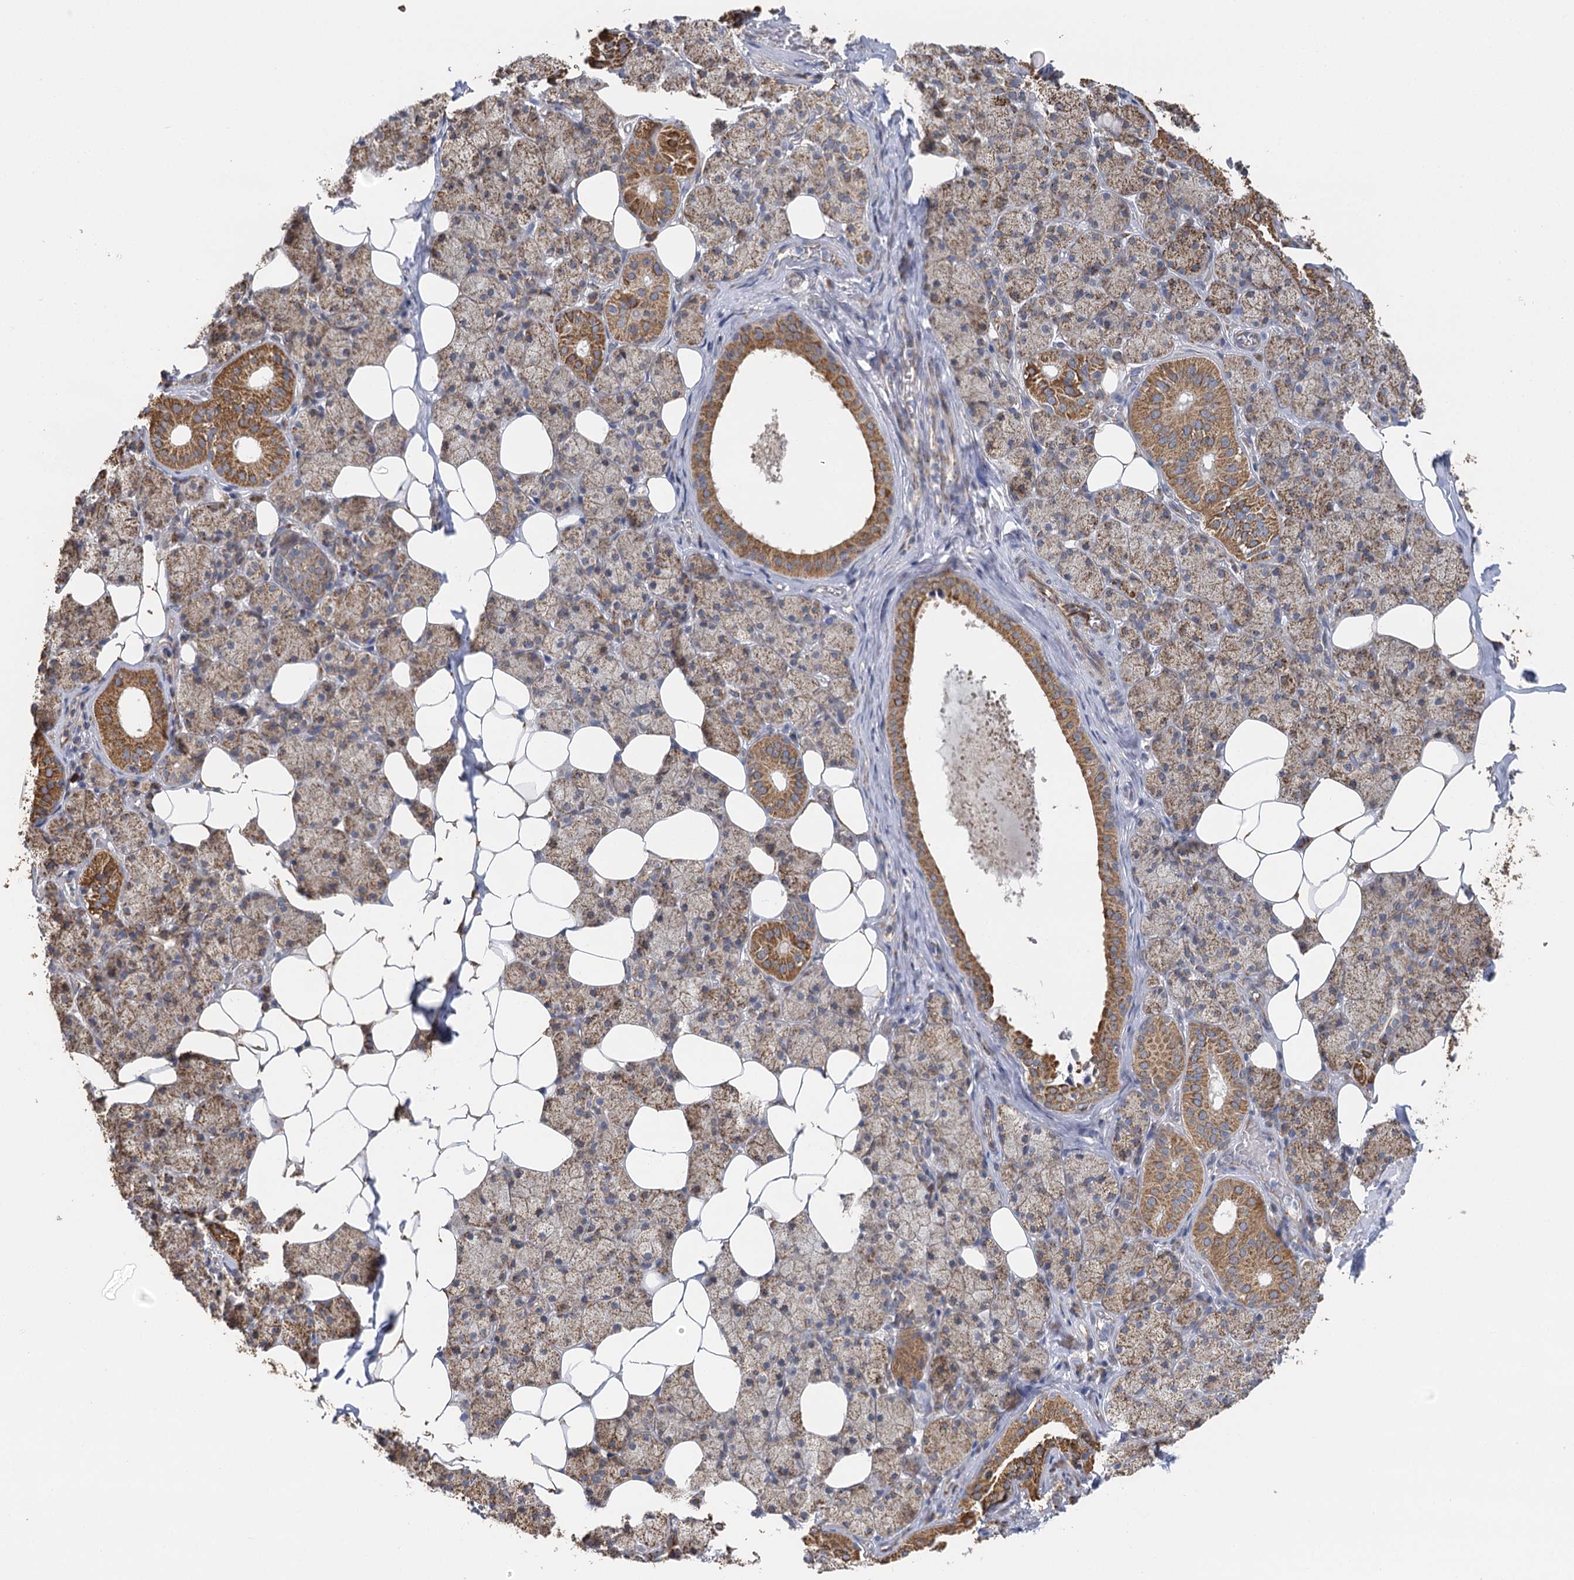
{"staining": {"intensity": "moderate", "quantity": ">75%", "location": "cytoplasmic/membranous"}, "tissue": "salivary gland", "cell_type": "Glandular cells", "image_type": "normal", "snomed": [{"axis": "morphology", "description": "Normal tissue, NOS"}, {"axis": "topography", "description": "Salivary gland"}], "caption": "Immunohistochemical staining of unremarkable salivary gland reveals >75% levels of moderate cytoplasmic/membranous protein positivity in about >75% of glandular cells. Using DAB (brown) and hematoxylin (blue) stains, captured at high magnification using brightfield microscopy.", "gene": "IL11RA", "patient": {"sex": "female", "age": 33}}